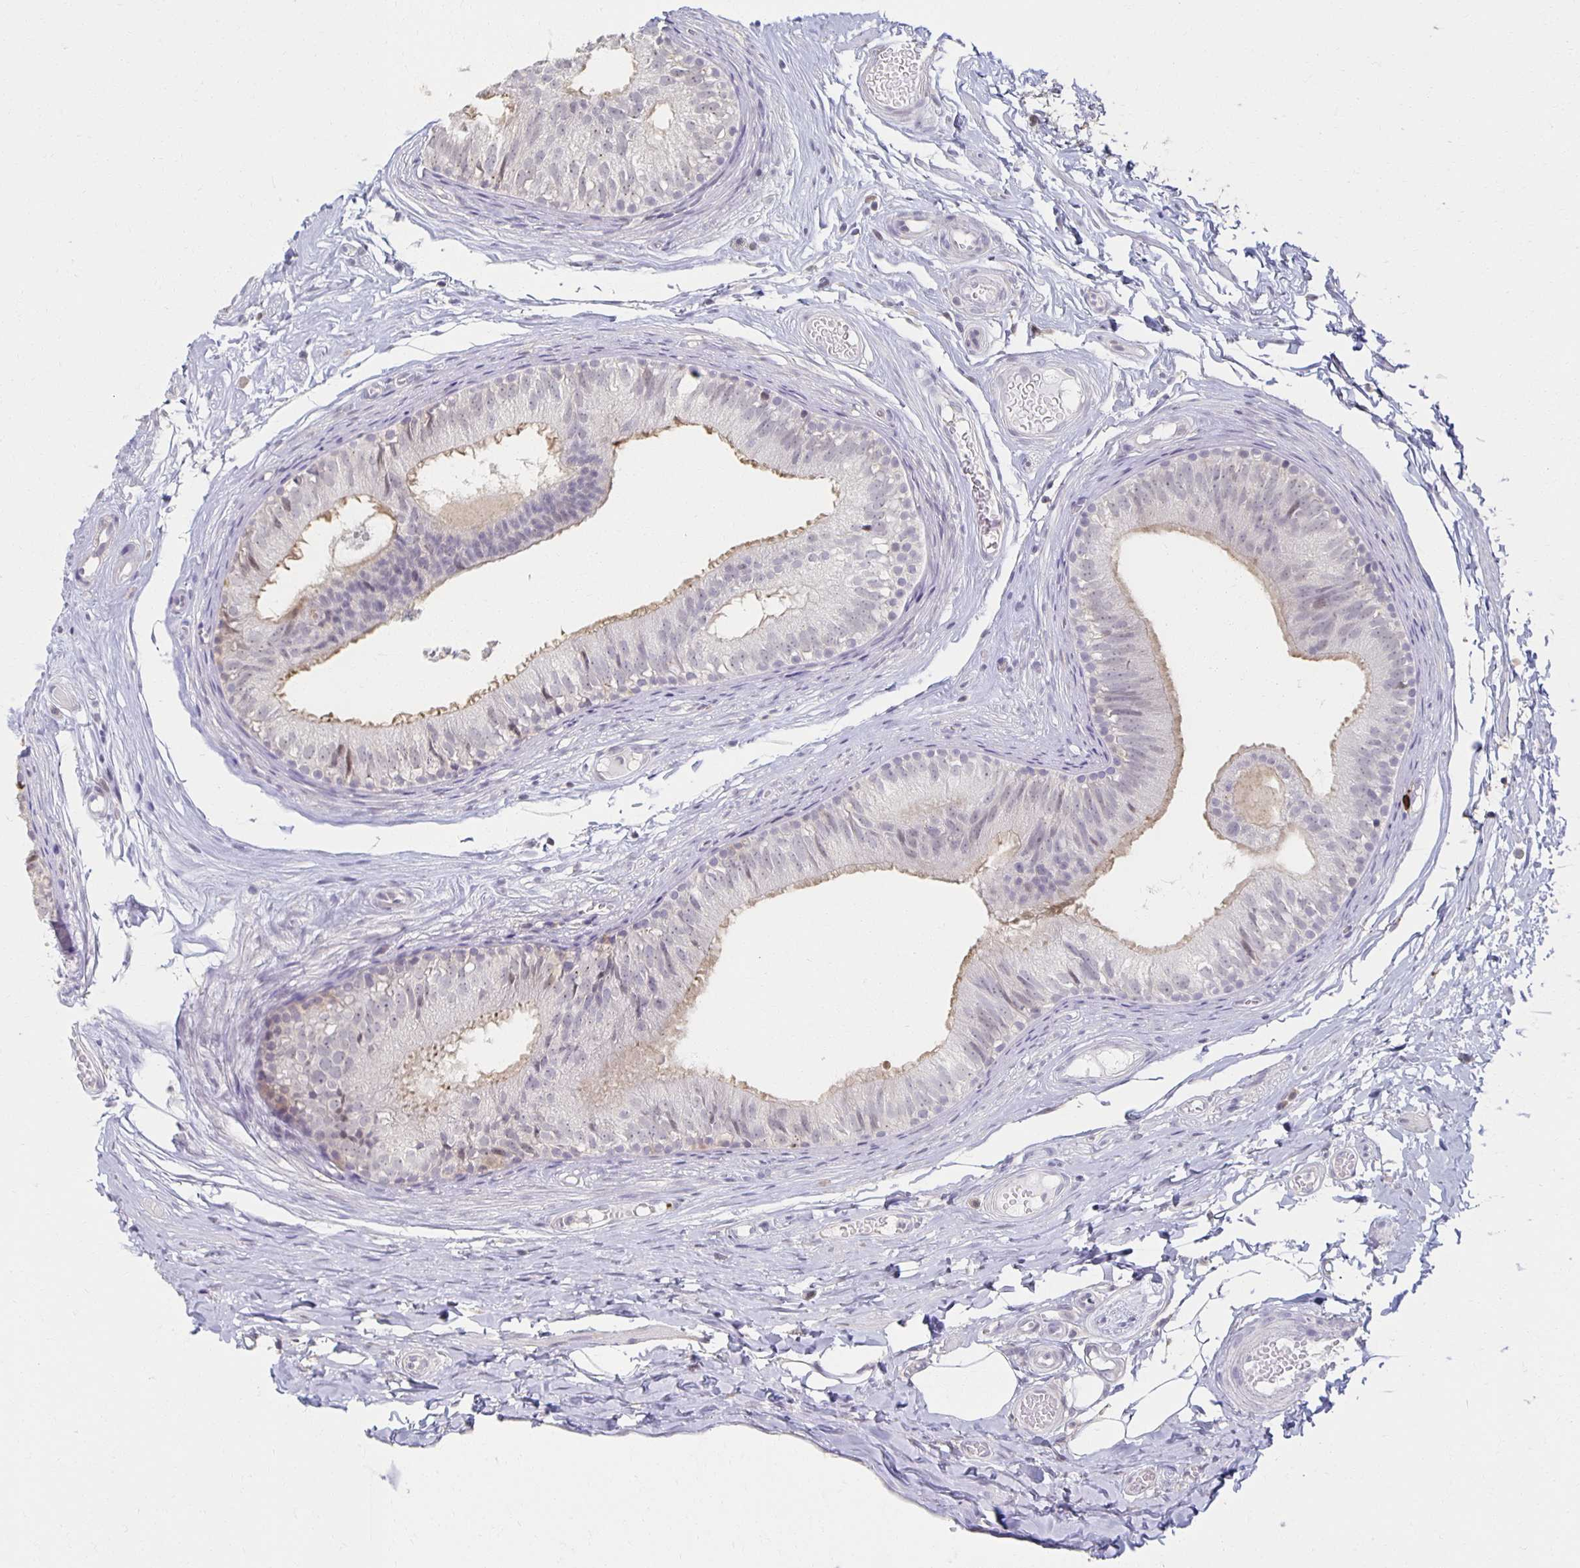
{"staining": {"intensity": "weak", "quantity": "25%-75%", "location": "cytoplasmic/membranous"}, "tissue": "epididymis", "cell_type": "Glandular cells", "image_type": "normal", "snomed": [{"axis": "morphology", "description": "Normal tissue, NOS"}, {"axis": "morphology", "description": "Seminoma, NOS"}, {"axis": "topography", "description": "Testis"}, {"axis": "topography", "description": "Epididymis"}], "caption": "Protein positivity by immunohistochemistry (IHC) demonstrates weak cytoplasmic/membranous staining in approximately 25%-75% of glandular cells in normal epididymis.", "gene": "ZNF692", "patient": {"sex": "male", "age": 34}}